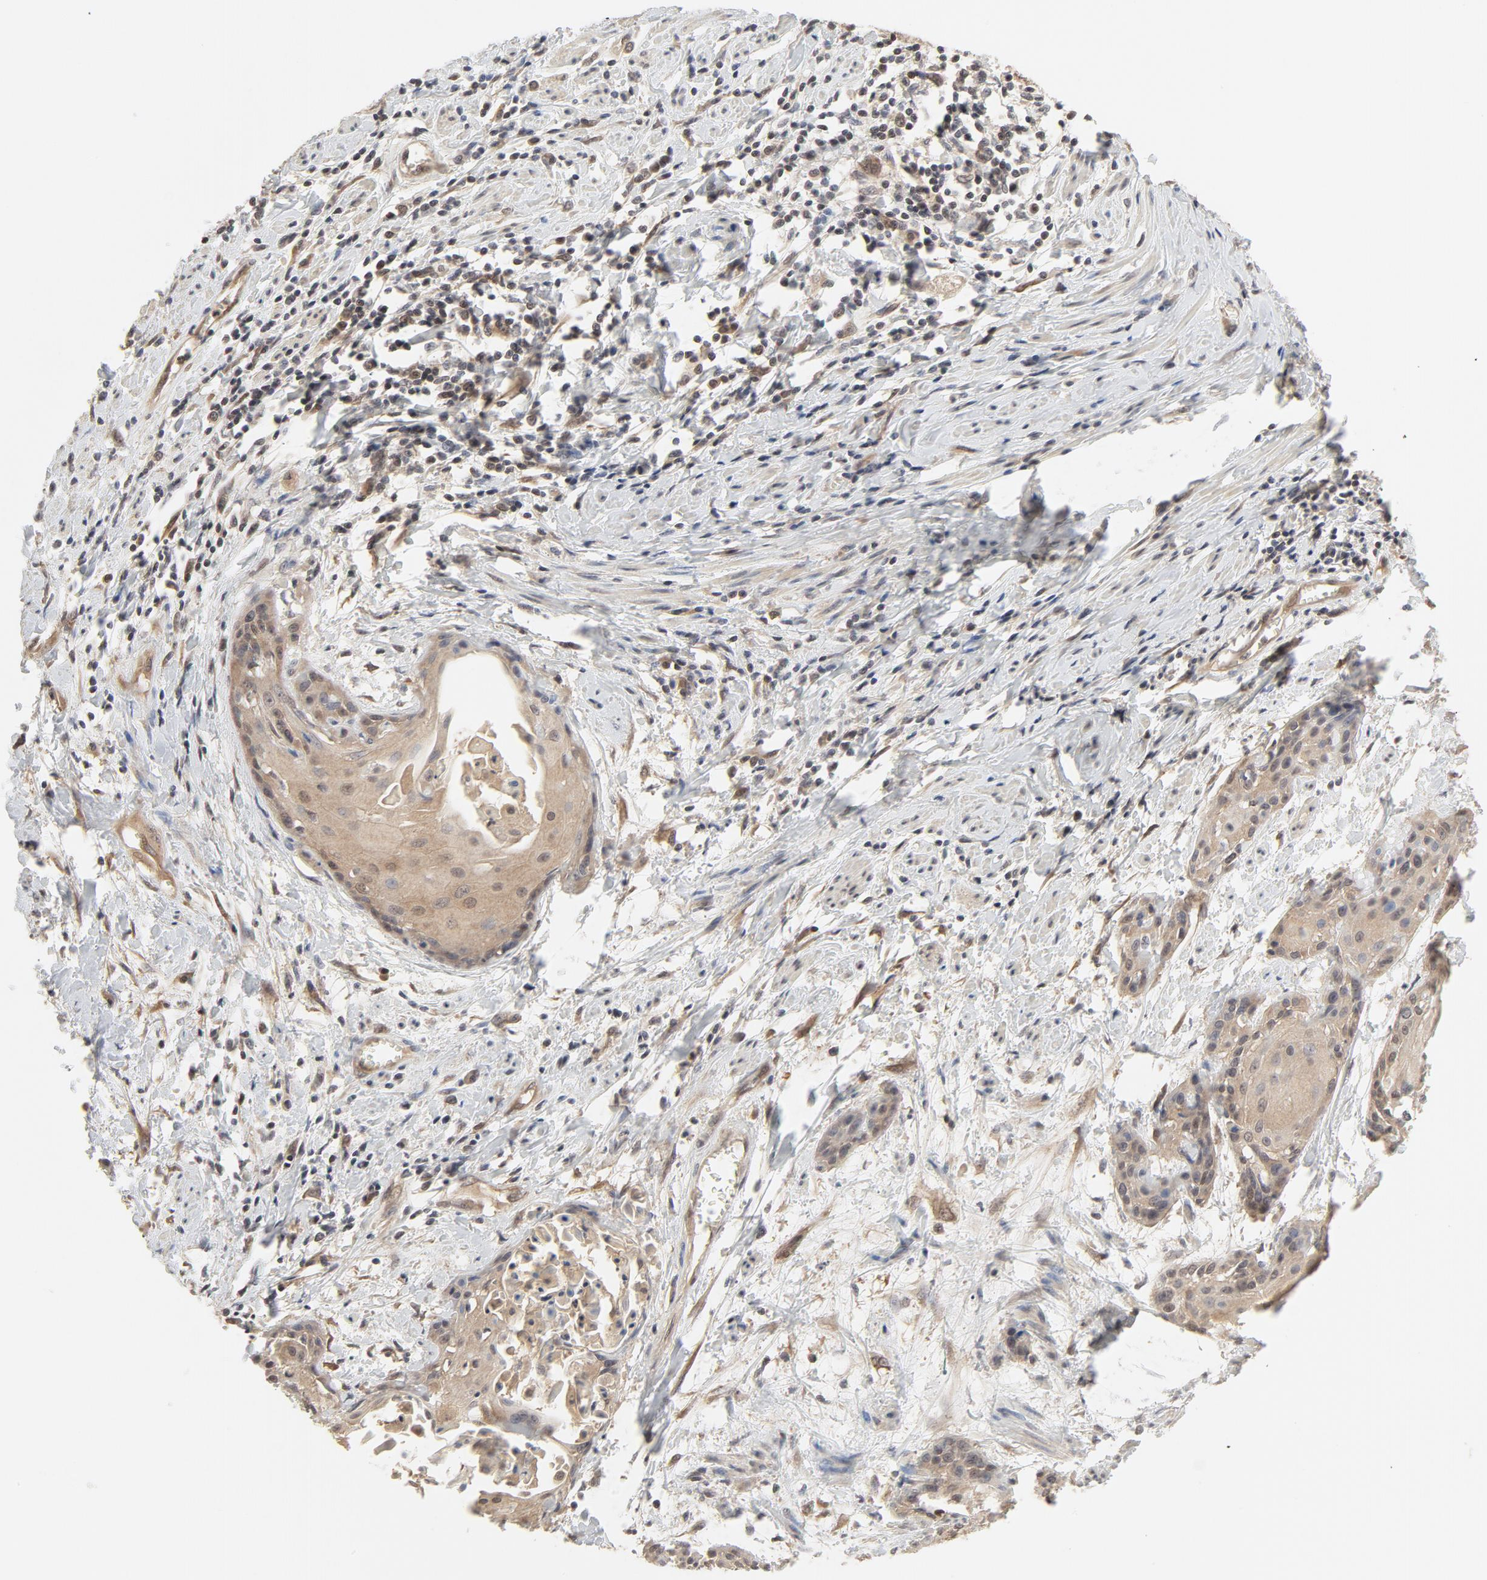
{"staining": {"intensity": "weak", "quantity": ">75%", "location": "cytoplasmic/membranous,nuclear"}, "tissue": "cervical cancer", "cell_type": "Tumor cells", "image_type": "cancer", "snomed": [{"axis": "morphology", "description": "Squamous cell carcinoma, NOS"}, {"axis": "topography", "description": "Cervix"}], "caption": "A histopathology image of squamous cell carcinoma (cervical) stained for a protein demonstrates weak cytoplasmic/membranous and nuclear brown staining in tumor cells. The staining was performed using DAB to visualize the protein expression in brown, while the nuclei were stained in blue with hematoxylin (Magnification: 20x).", "gene": "NEDD8", "patient": {"sex": "female", "age": 57}}